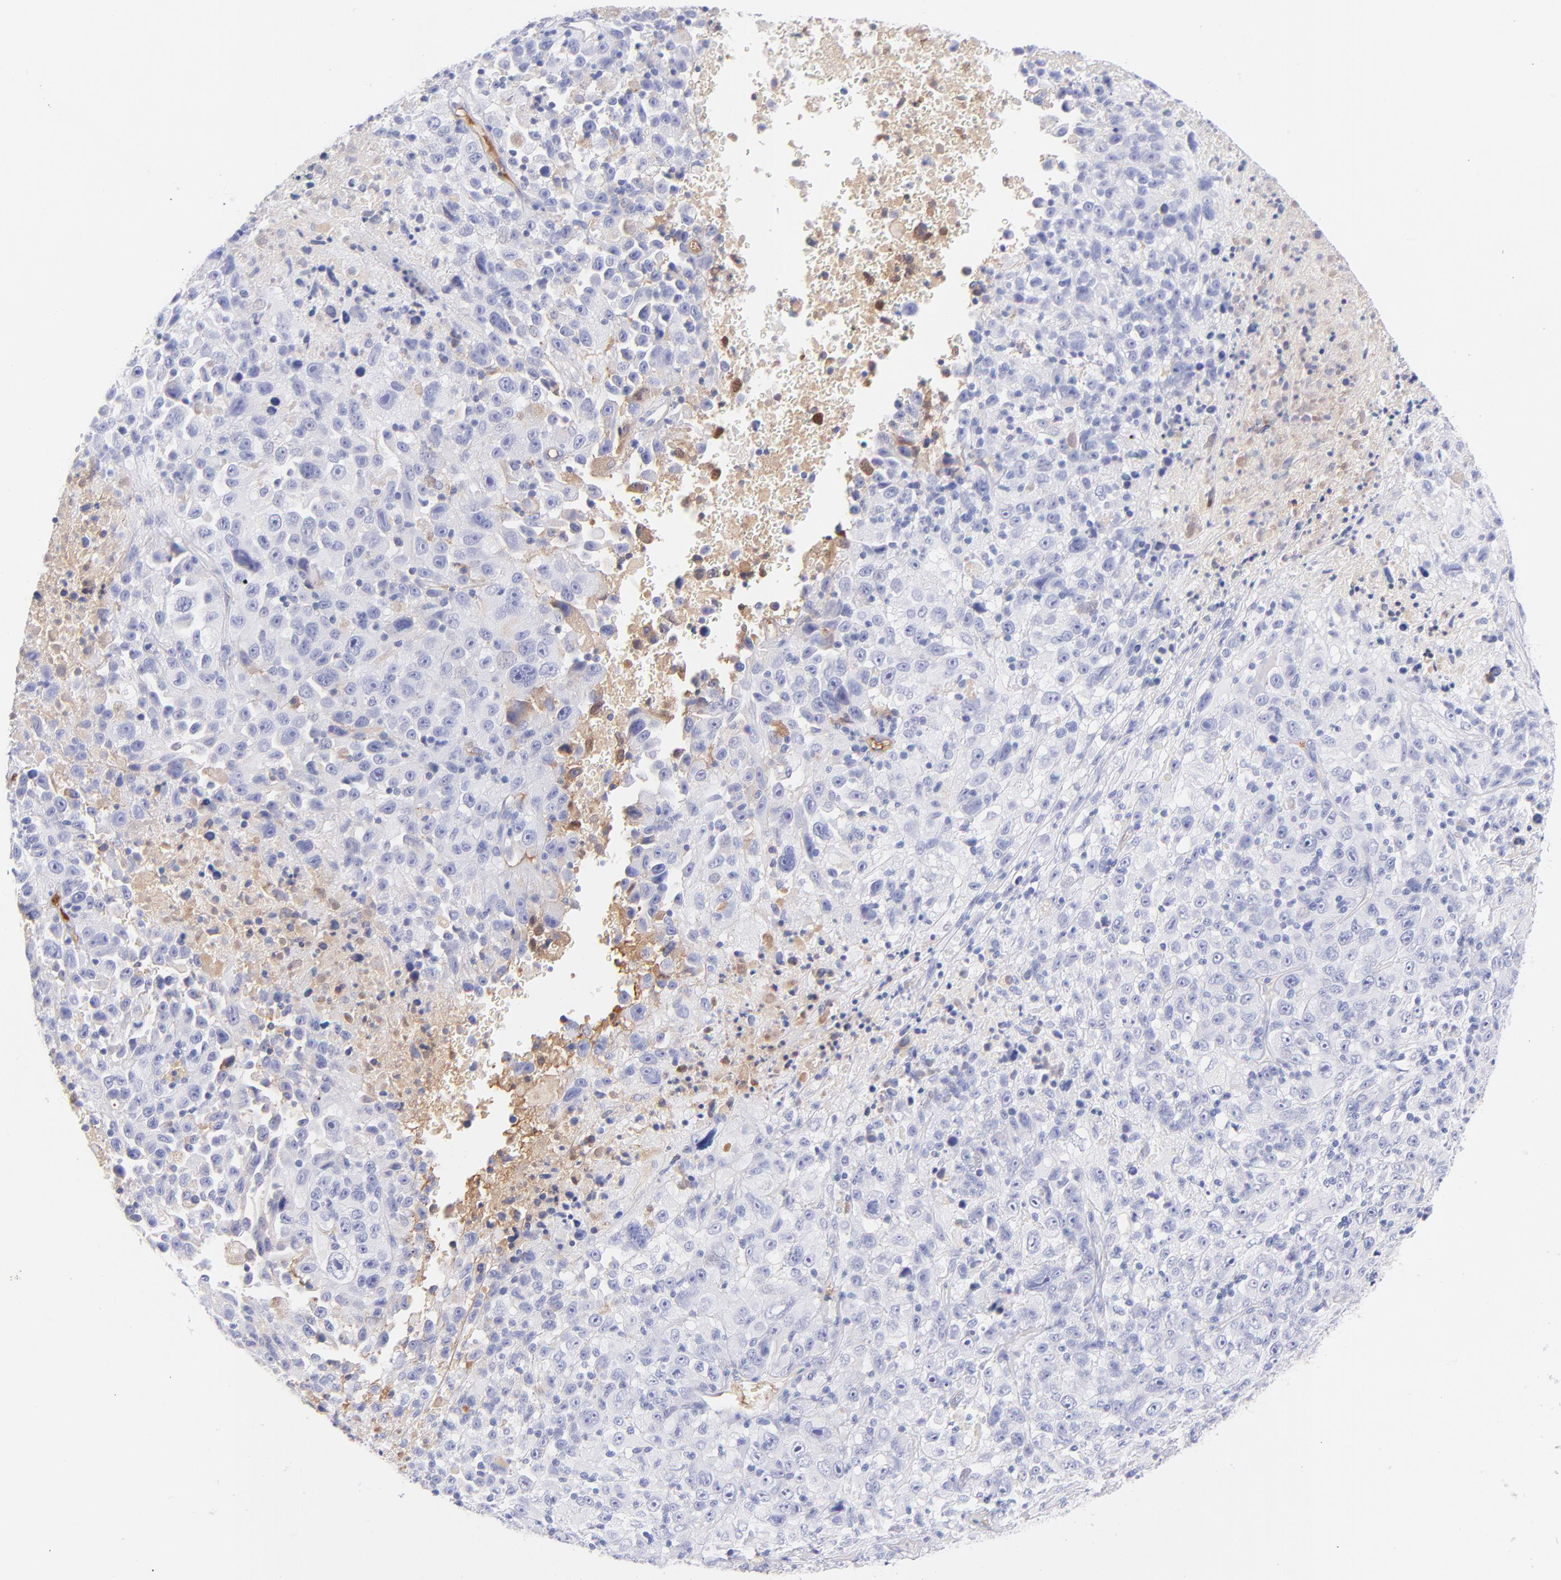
{"staining": {"intensity": "negative", "quantity": "none", "location": "none"}, "tissue": "melanoma", "cell_type": "Tumor cells", "image_type": "cancer", "snomed": [{"axis": "morphology", "description": "Malignant melanoma, Metastatic site"}, {"axis": "topography", "description": "Cerebral cortex"}], "caption": "This is an IHC histopathology image of melanoma. There is no positivity in tumor cells.", "gene": "HP", "patient": {"sex": "female", "age": 52}}